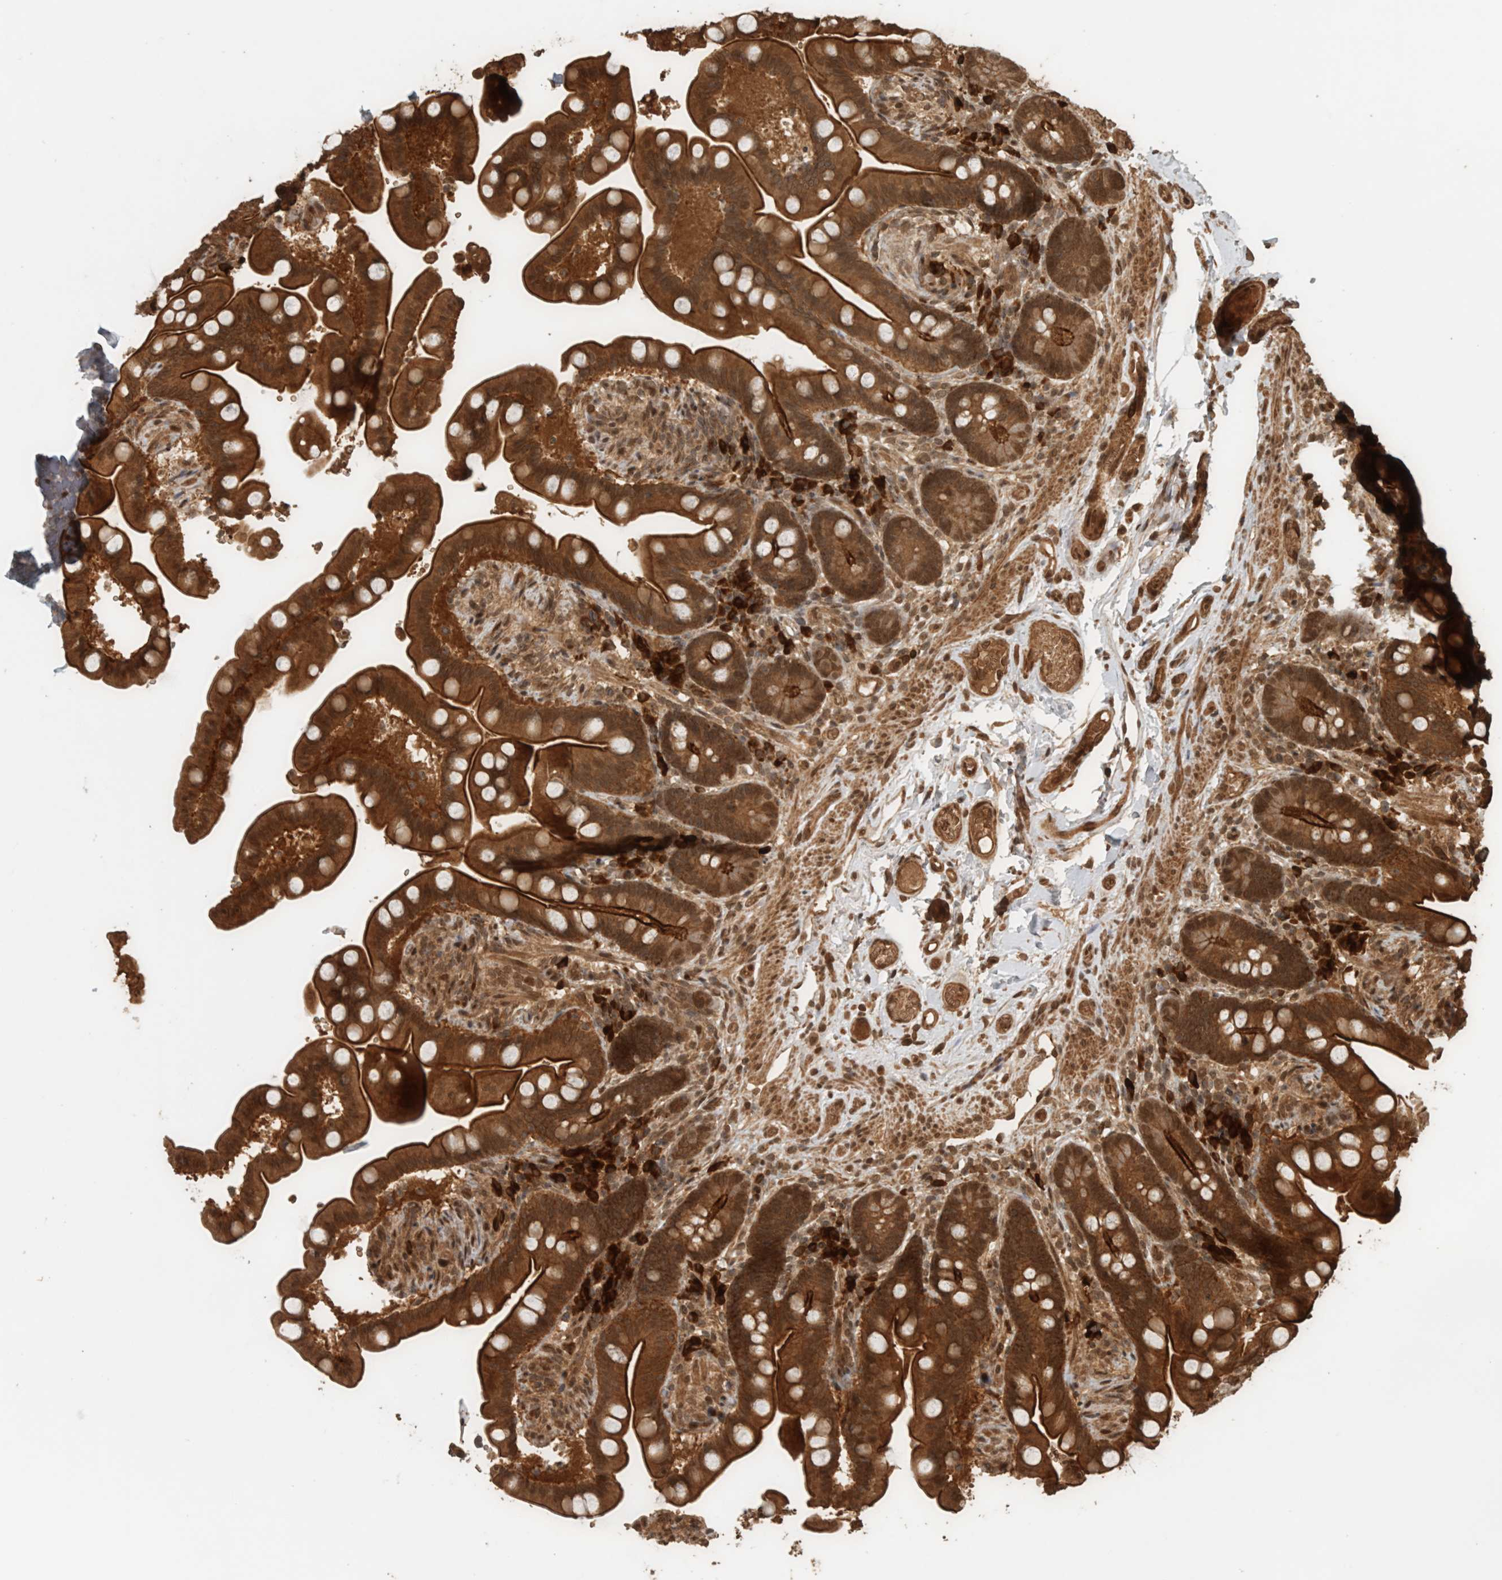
{"staining": {"intensity": "strong", "quantity": ">75%", "location": "cytoplasmic/membranous,nuclear"}, "tissue": "colon", "cell_type": "Endothelial cells", "image_type": "normal", "snomed": [{"axis": "morphology", "description": "Normal tissue, NOS"}, {"axis": "topography", "description": "Smooth muscle"}, {"axis": "topography", "description": "Colon"}], "caption": "An immunohistochemistry micrograph of normal tissue is shown. Protein staining in brown highlights strong cytoplasmic/membranous,nuclear positivity in colon within endothelial cells.", "gene": "CNTROB", "patient": {"sex": "male", "age": 73}}